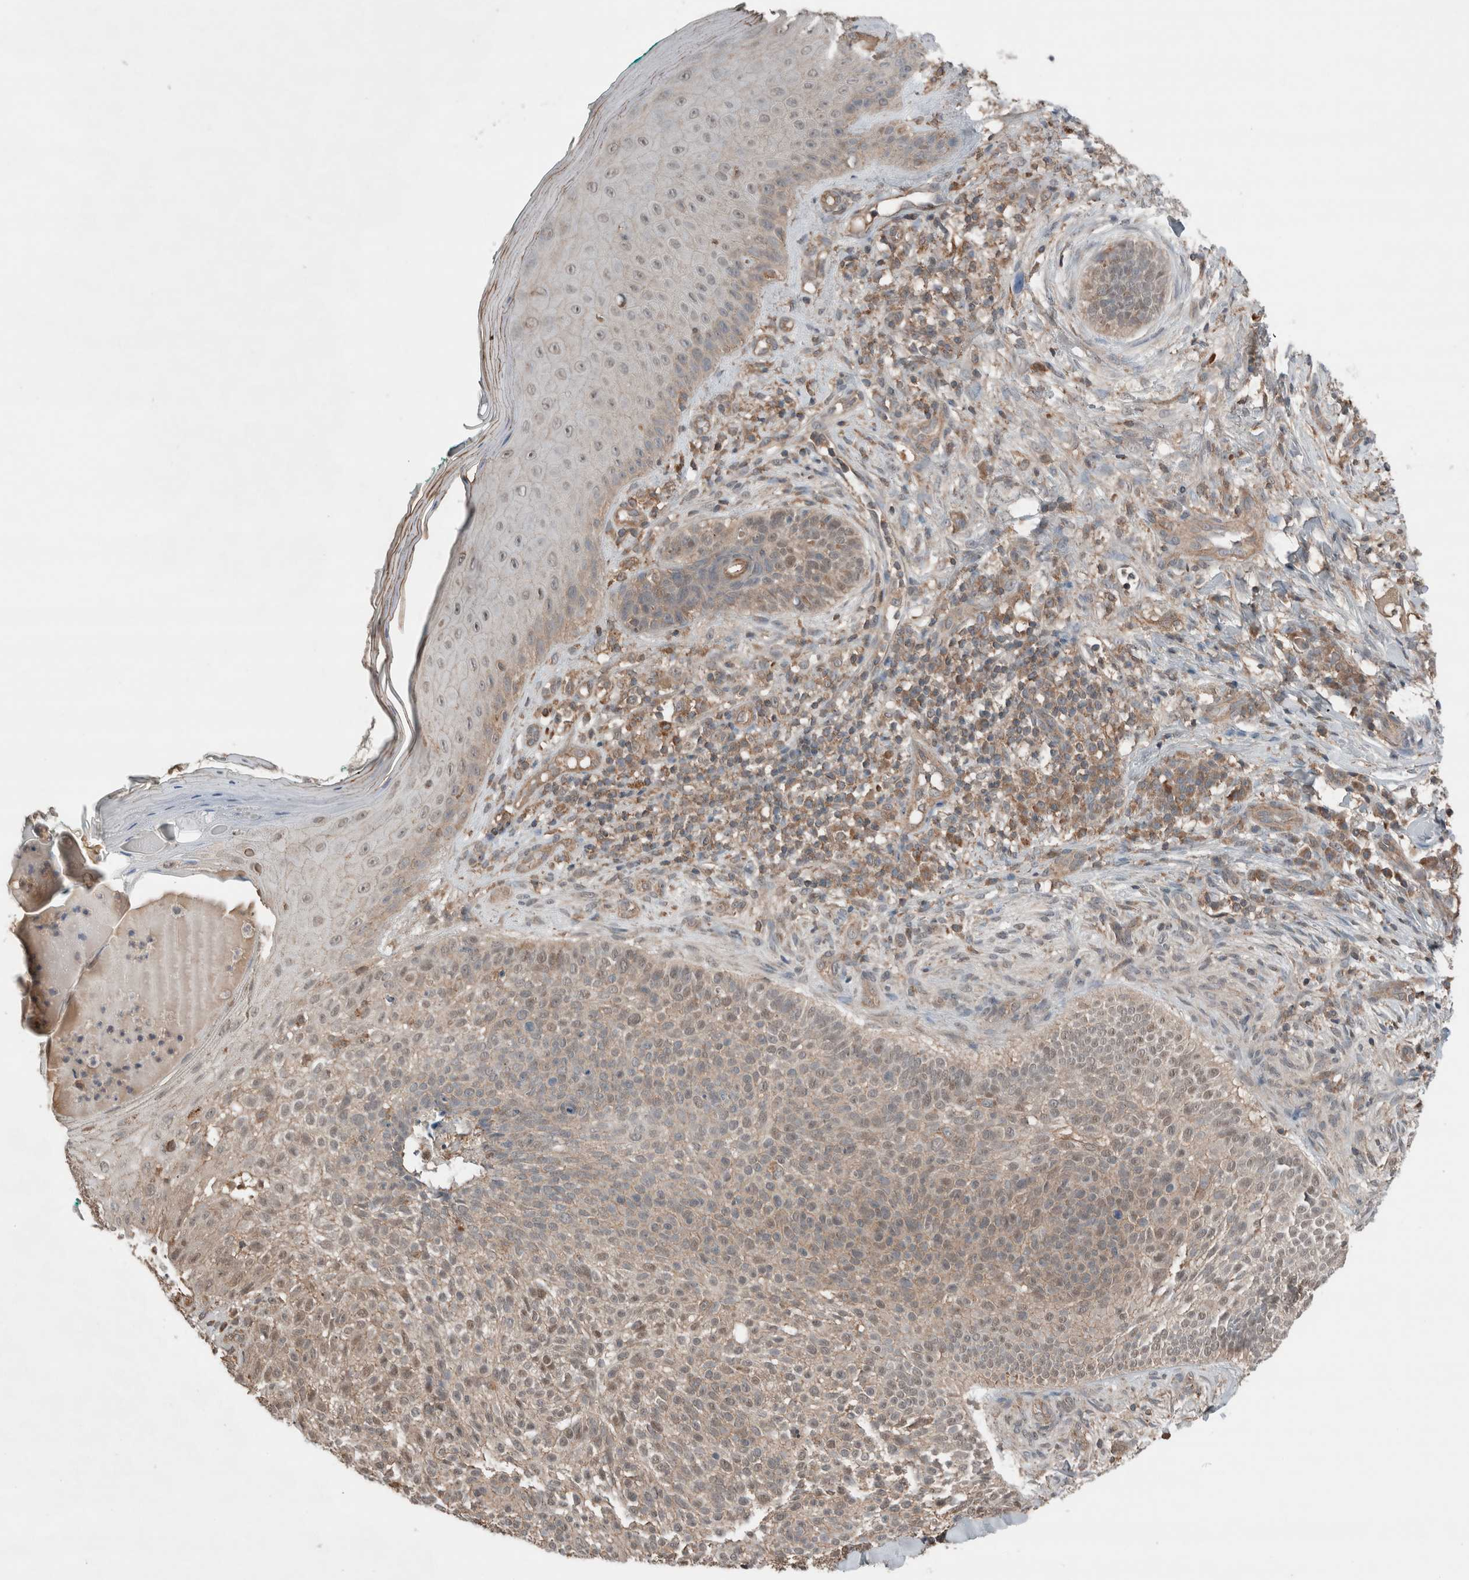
{"staining": {"intensity": "weak", "quantity": "<25%", "location": "cytoplasmic/membranous"}, "tissue": "skin cancer", "cell_type": "Tumor cells", "image_type": "cancer", "snomed": [{"axis": "morphology", "description": "Normal tissue, NOS"}, {"axis": "morphology", "description": "Basal cell carcinoma"}, {"axis": "topography", "description": "Skin"}], "caption": "High magnification brightfield microscopy of basal cell carcinoma (skin) stained with DAB (3,3'-diaminobenzidine) (brown) and counterstained with hematoxylin (blue): tumor cells show no significant positivity.", "gene": "KLK14", "patient": {"sex": "male", "age": 67}}